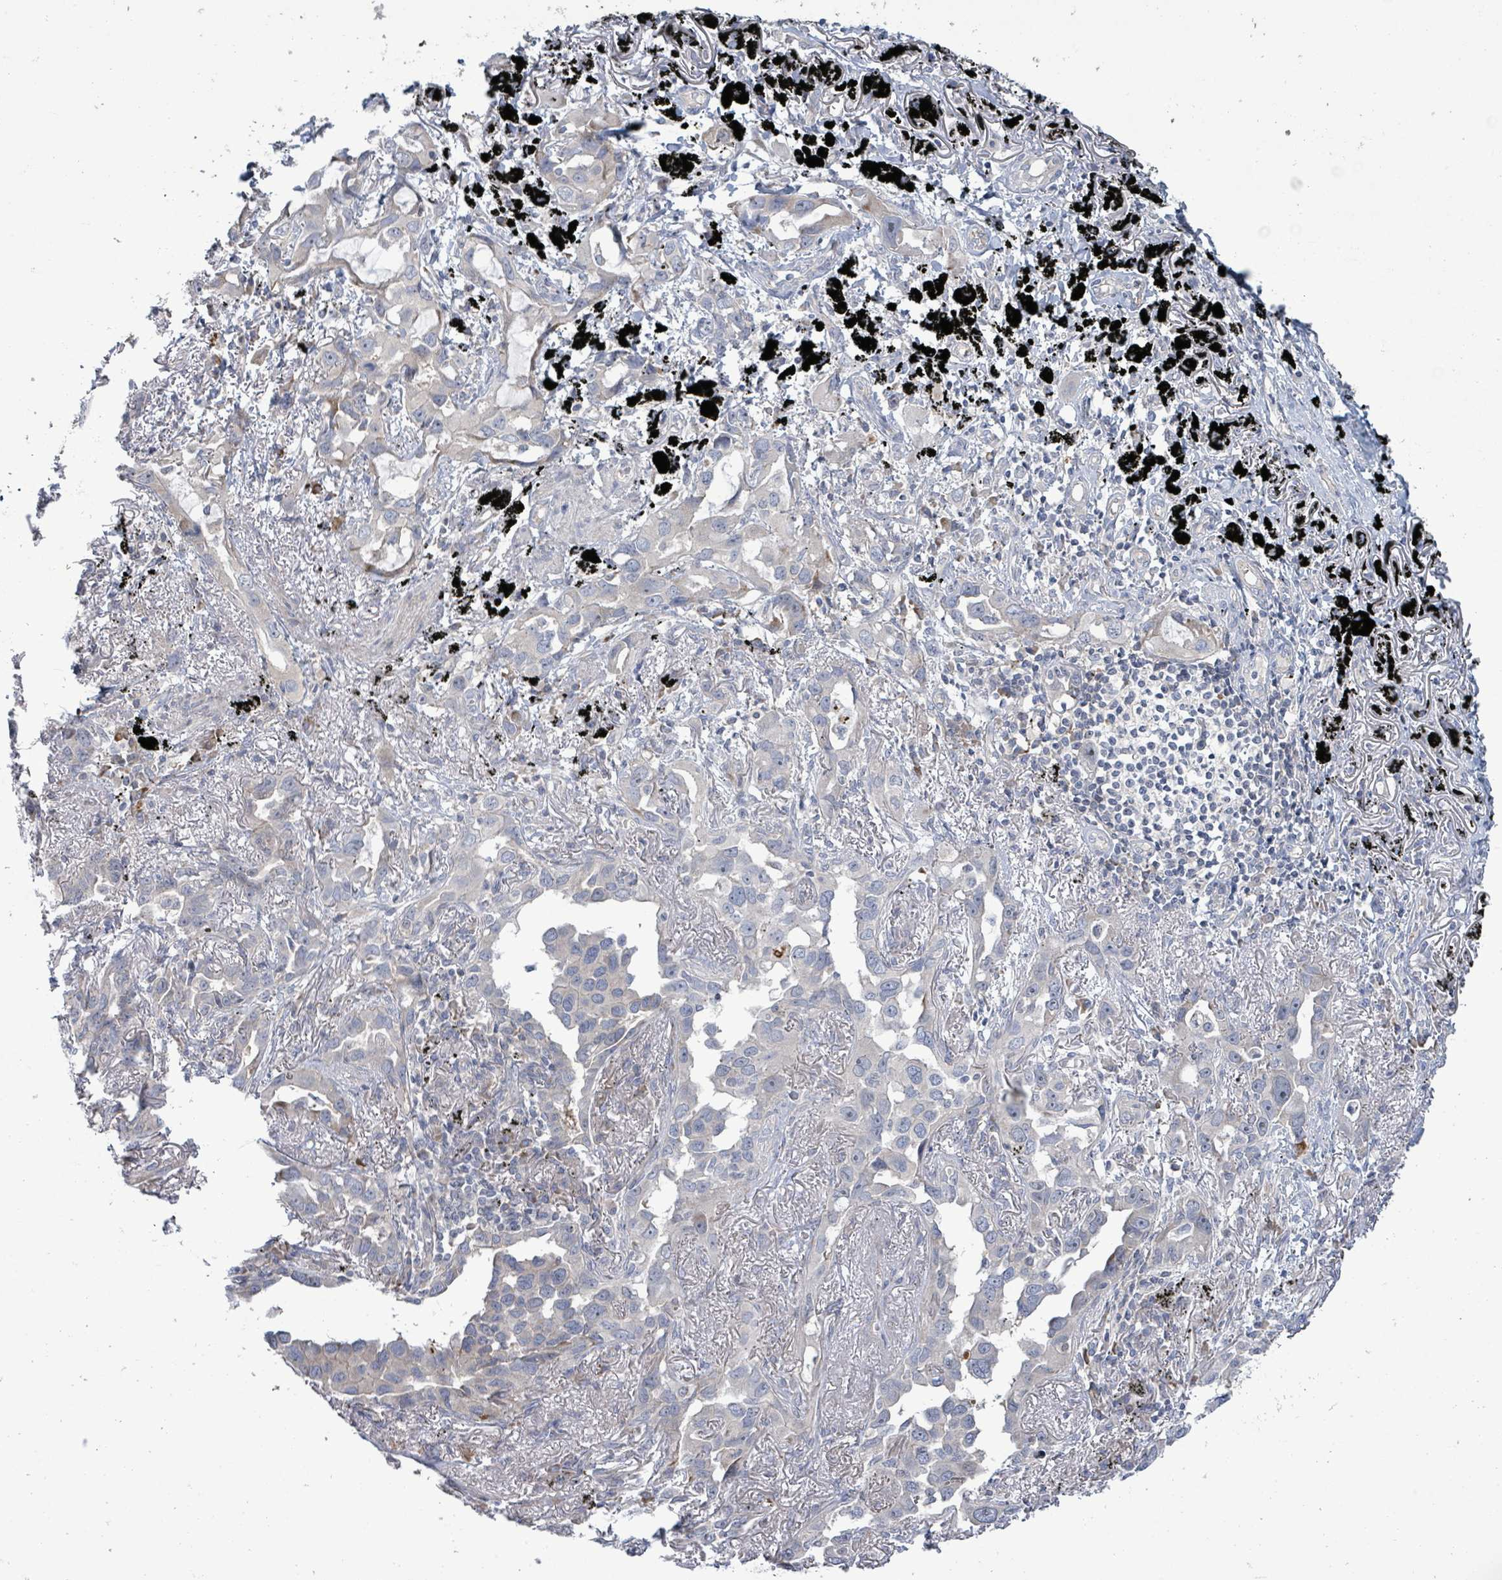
{"staining": {"intensity": "negative", "quantity": "none", "location": "none"}, "tissue": "lung cancer", "cell_type": "Tumor cells", "image_type": "cancer", "snomed": [{"axis": "morphology", "description": "Adenocarcinoma, NOS"}, {"axis": "topography", "description": "Lung"}], "caption": "Protein analysis of adenocarcinoma (lung) shows no significant expression in tumor cells.", "gene": "LILRA4", "patient": {"sex": "male", "age": 67}}